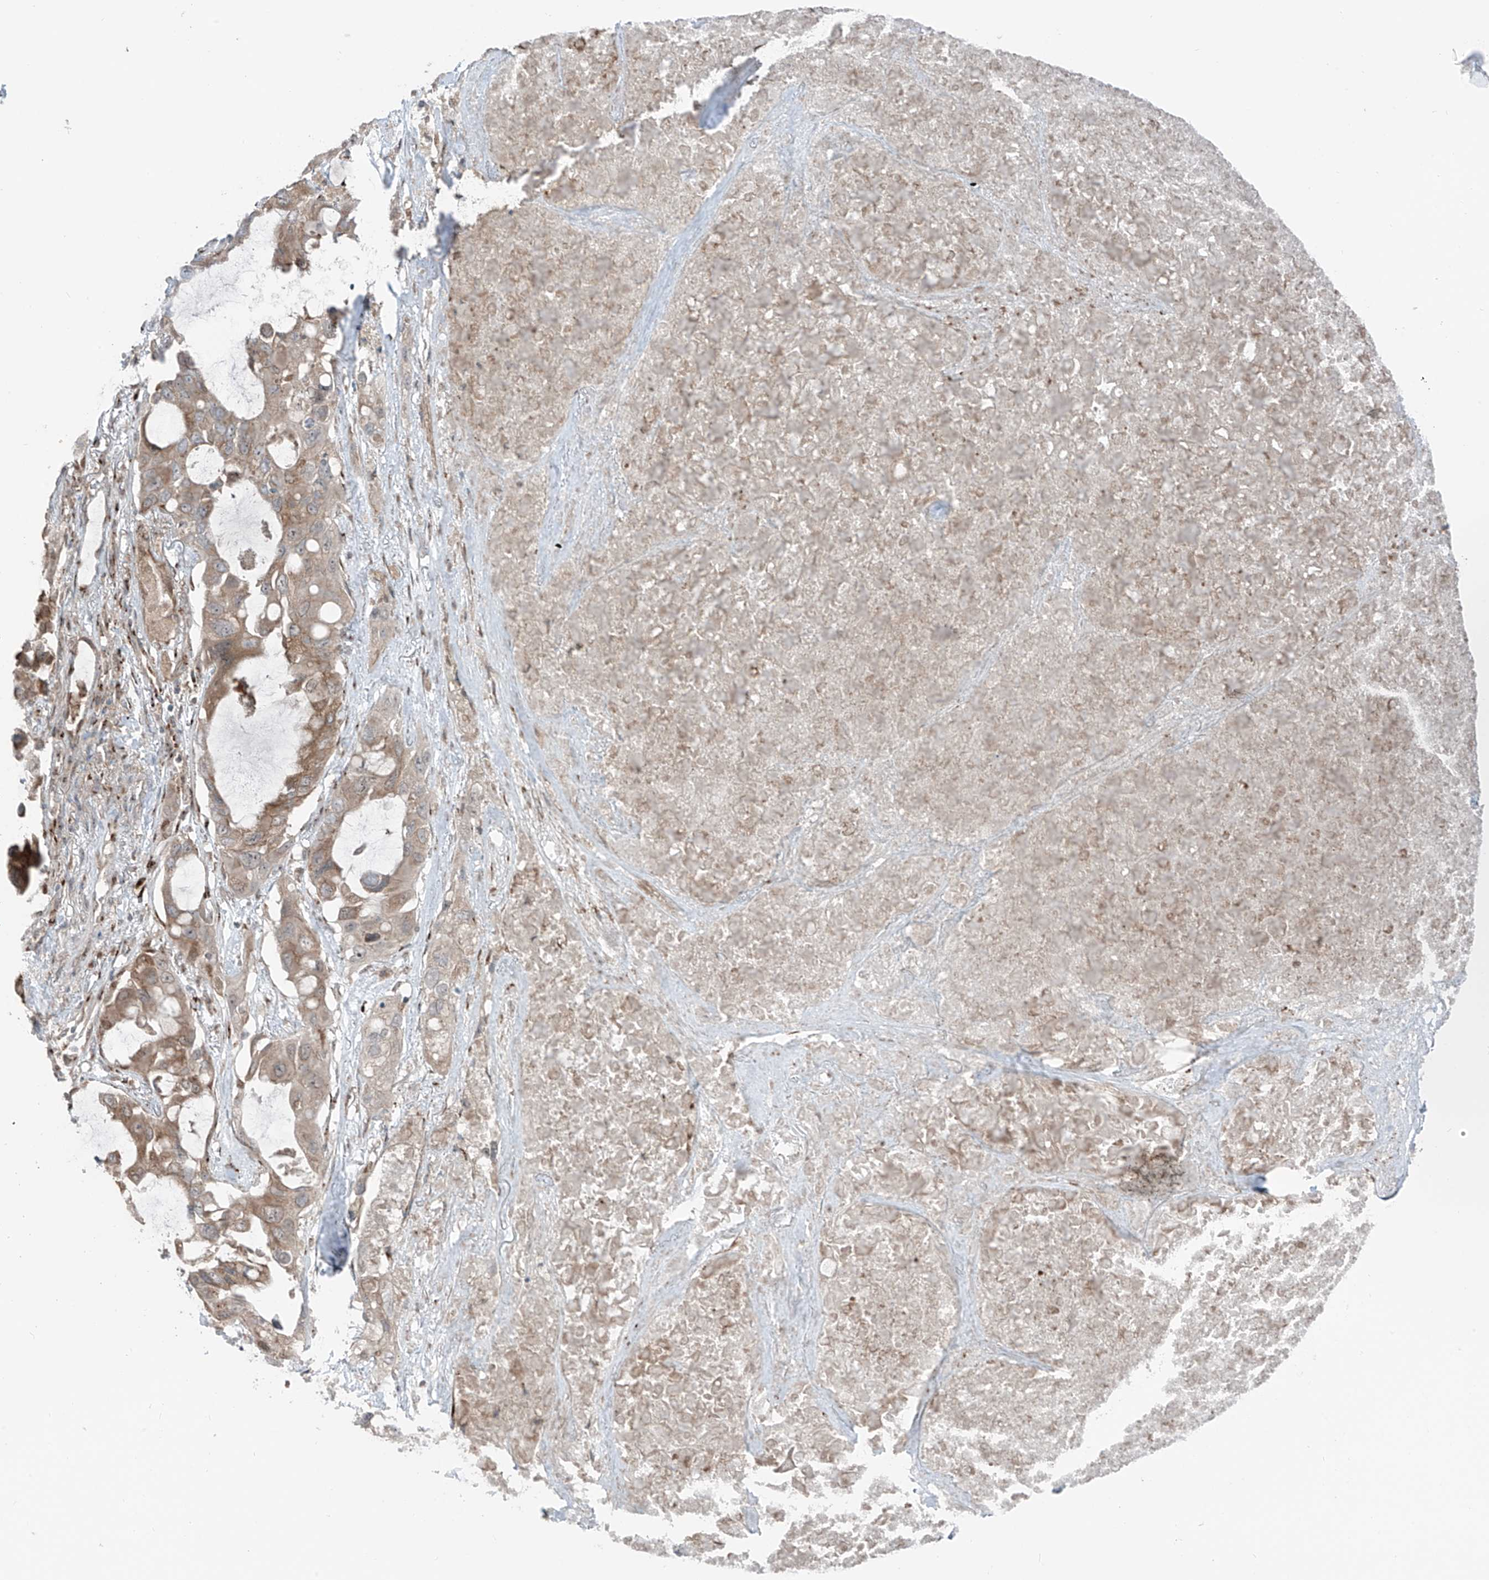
{"staining": {"intensity": "moderate", "quantity": ">75%", "location": "cytoplasmic/membranous"}, "tissue": "lung cancer", "cell_type": "Tumor cells", "image_type": "cancer", "snomed": [{"axis": "morphology", "description": "Squamous cell carcinoma, NOS"}, {"axis": "topography", "description": "Lung"}], "caption": "Immunohistochemical staining of human lung cancer (squamous cell carcinoma) exhibits medium levels of moderate cytoplasmic/membranous protein staining in about >75% of tumor cells.", "gene": "ERLEC1", "patient": {"sex": "female", "age": 73}}